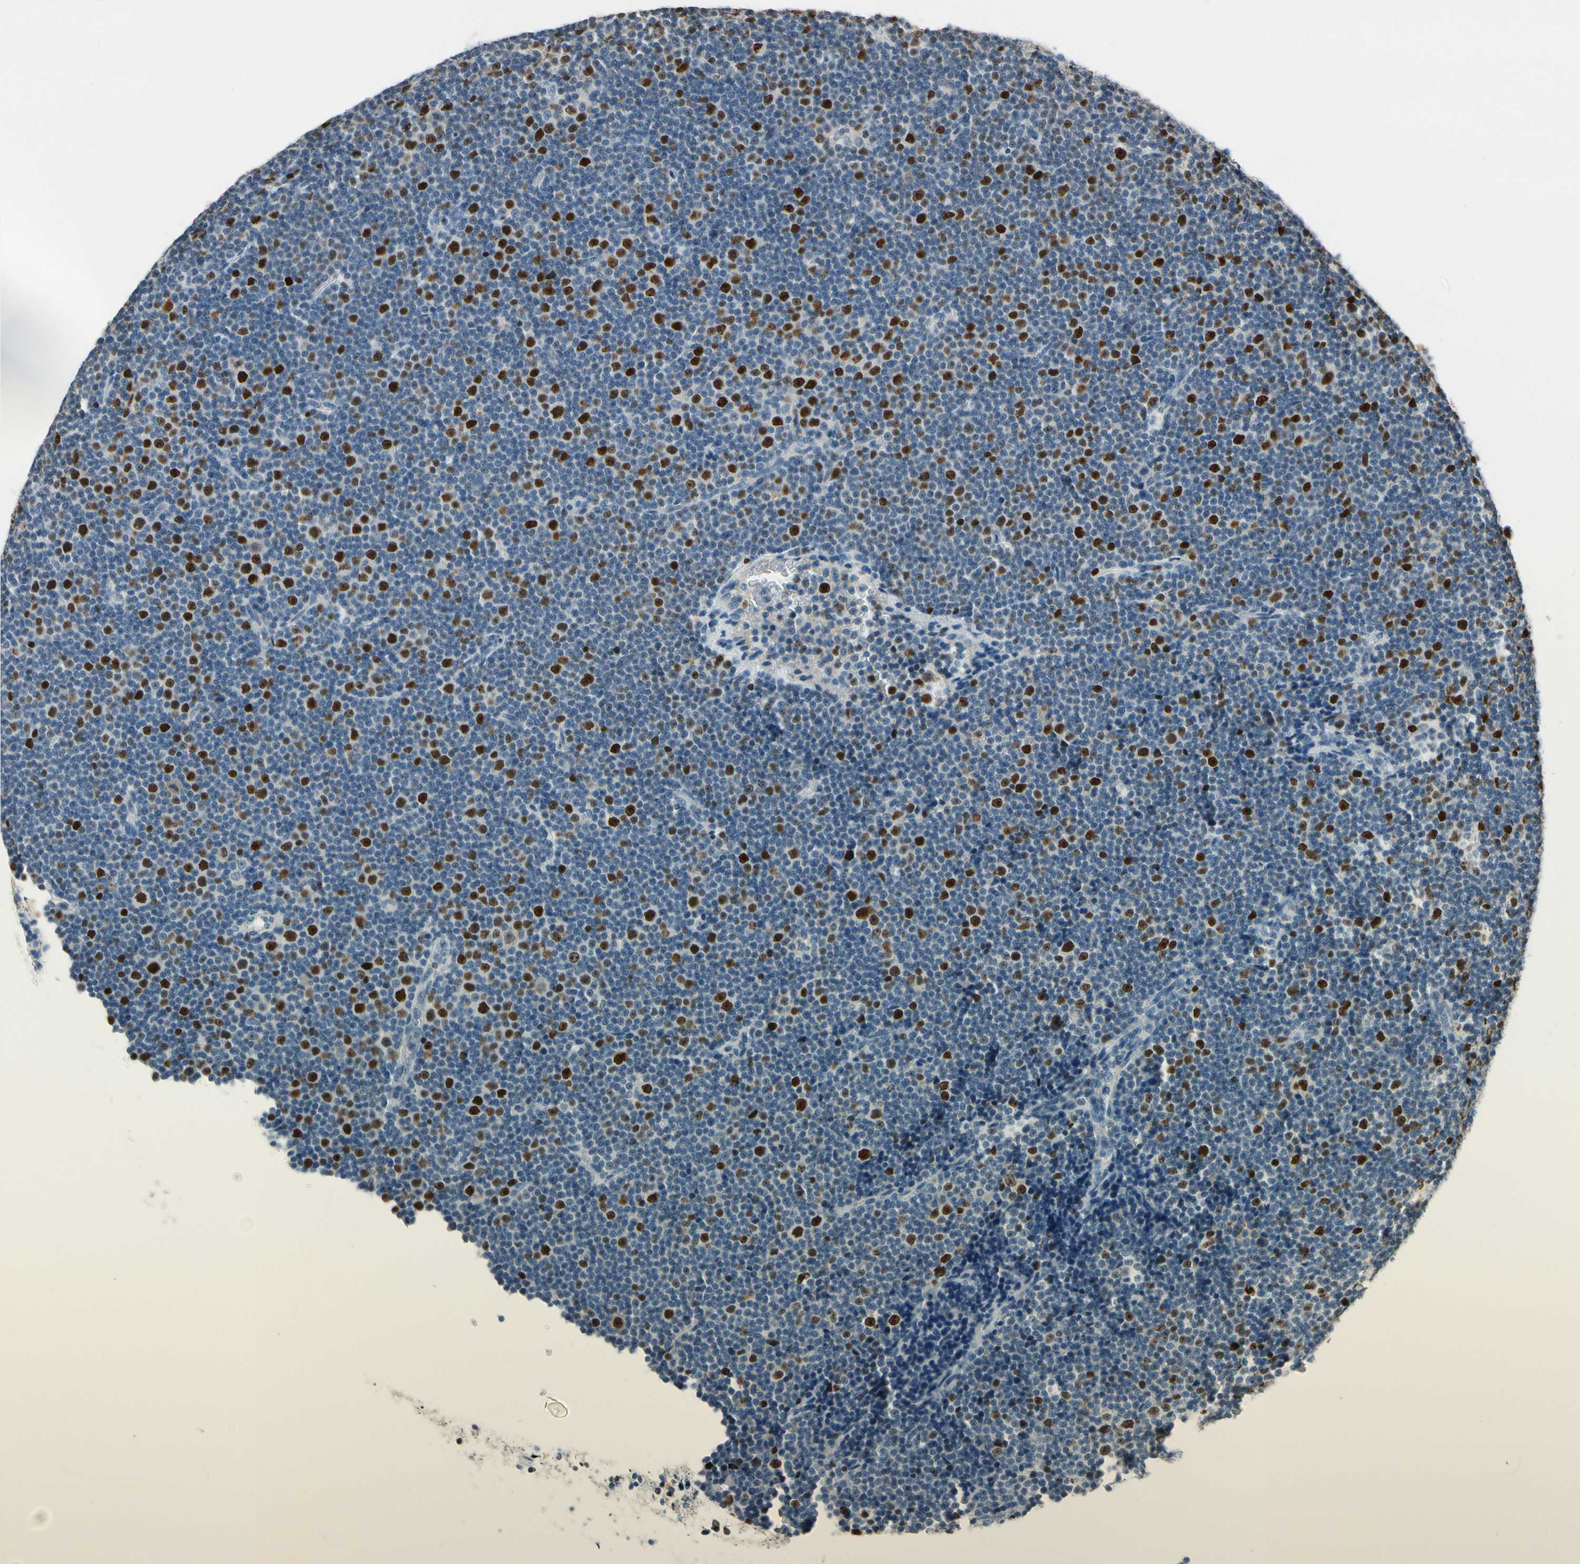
{"staining": {"intensity": "strong", "quantity": "<25%", "location": "nuclear"}, "tissue": "lymphoma", "cell_type": "Tumor cells", "image_type": "cancer", "snomed": [{"axis": "morphology", "description": "Malignant lymphoma, non-Hodgkin's type, Low grade"}, {"axis": "topography", "description": "Lymph node"}], "caption": "This is an image of IHC staining of low-grade malignant lymphoma, non-Hodgkin's type, which shows strong positivity in the nuclear of tumor cells.", "gene": "ZKSCAN4", "patient": {"sex": "female", "age": 67}}